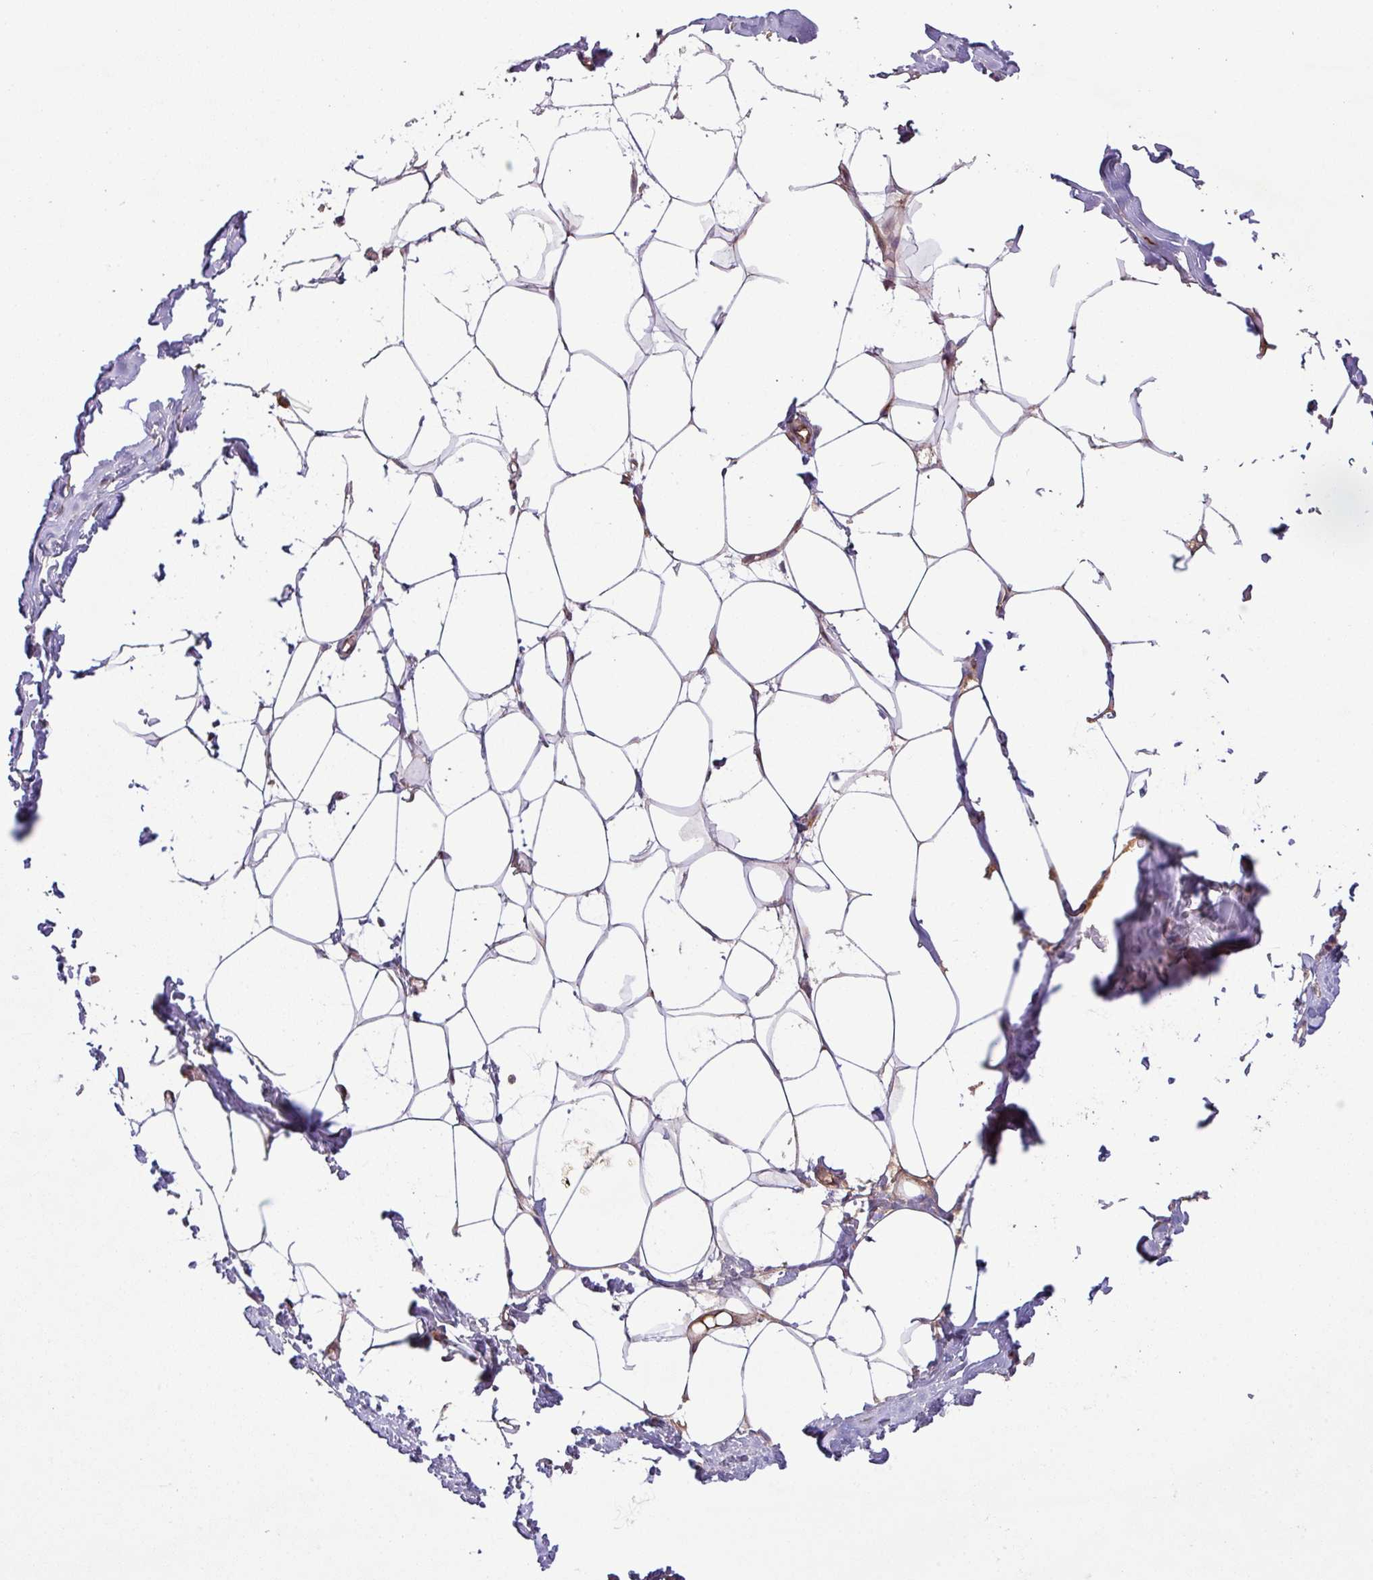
{"staining": {"intensity": "negative", "quantity": "none", "location": "none"}, "tissue": "breast", "cell_type": "Adipocytes", "image_type": "normal", "snomed": [{"axis": "morphology", "description": "Normal tissue, NOS"}, {"axis": "topography", "description": "Breast"}], "caption": "A high-resolution micrograph shows immunohistochemistry (IHC) staining of unremarkable breast, which exhibits no significant positivity in adipocytes.", "gene": "ART1", "patient": {"sex": "female", "age": 27}}